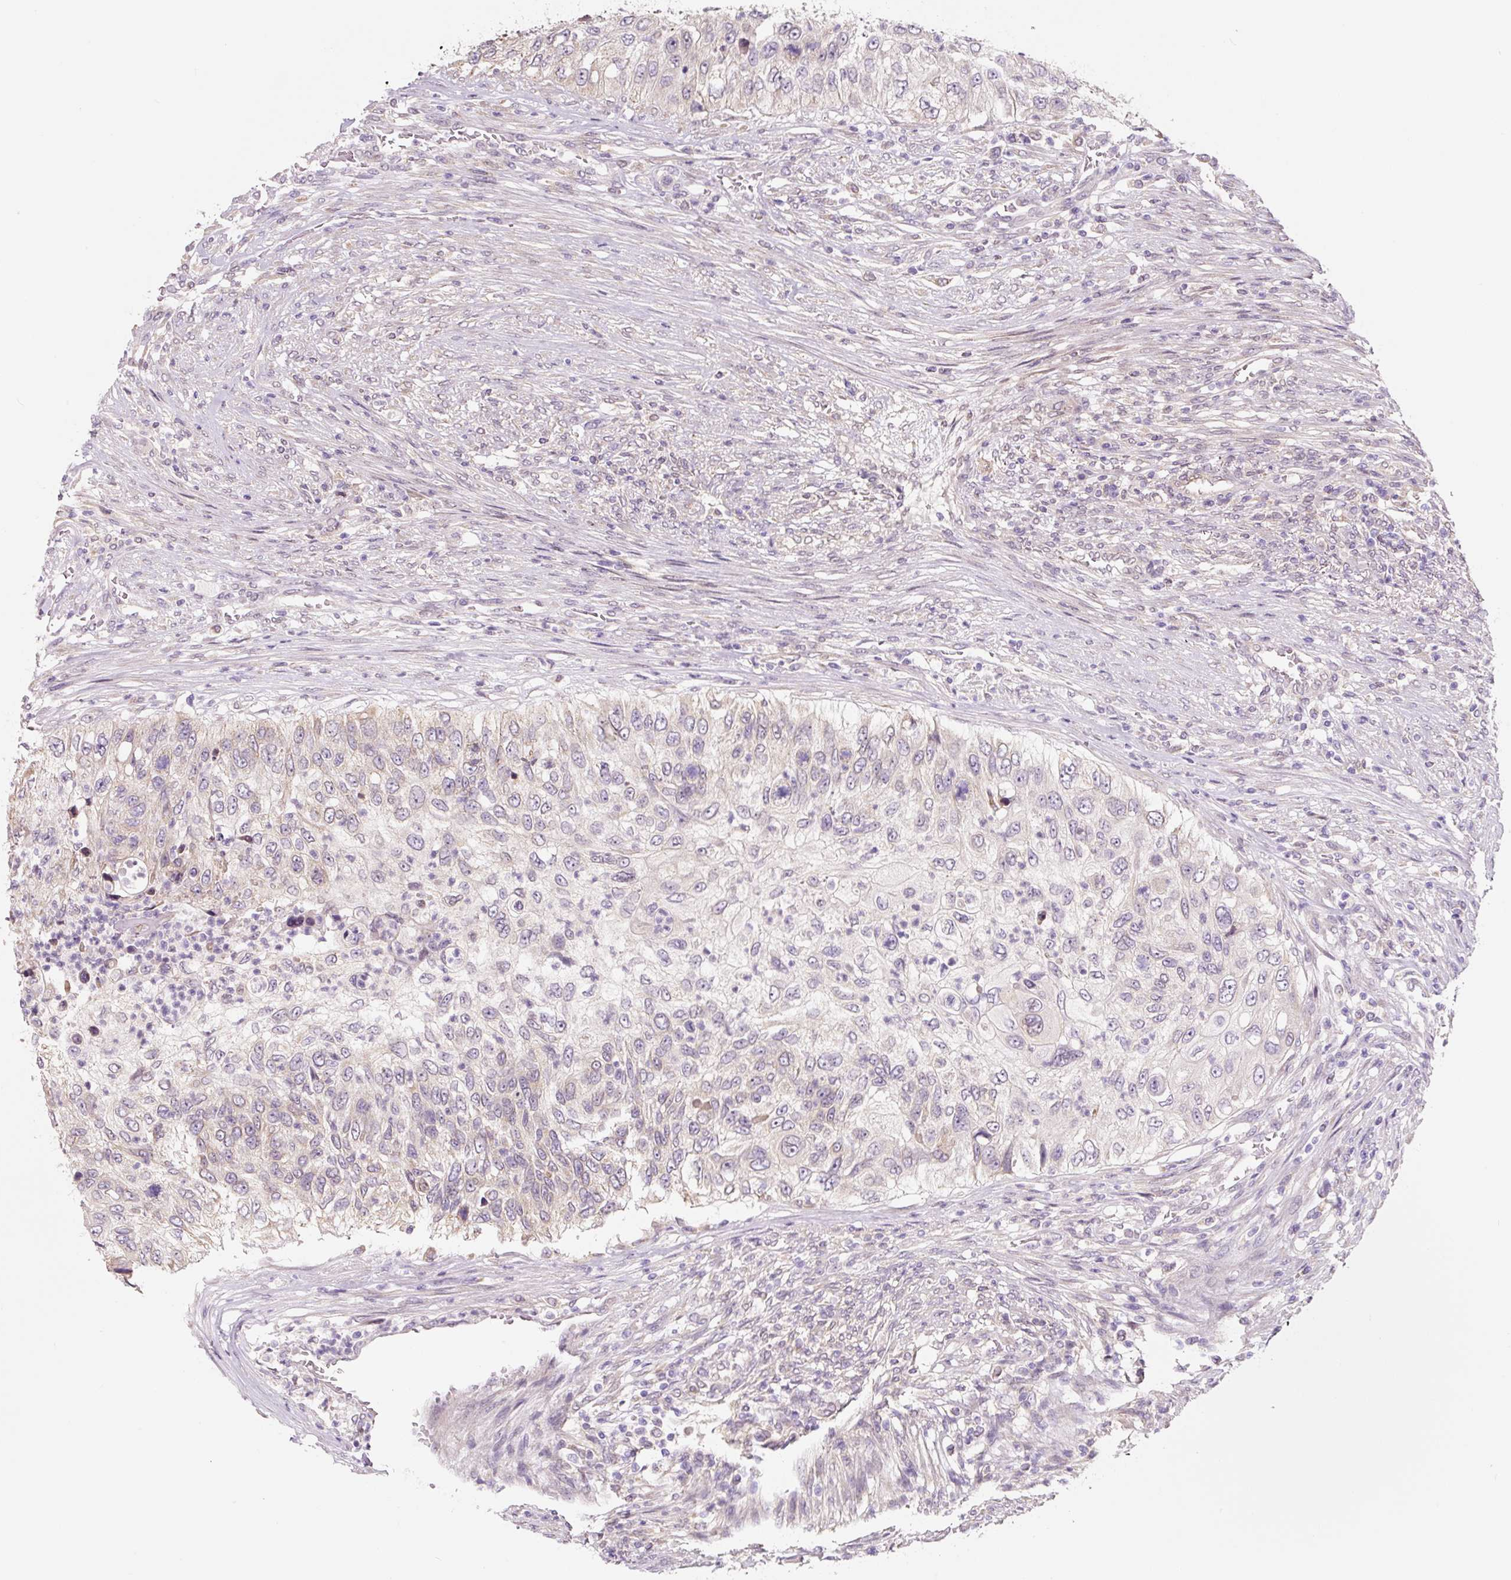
{"staining": {"intensity": "negative", "quantity": "none", "location": "none"}, "tissue": "urothelial cancer", "cell_type": "Tumor cells", "image_type": "cancer", "snomed": [{"axis": "morphology", "description": "Urothelial carcinoma, High grade"}, {"axis": "topography", "description": "Urinary bladder"}], "caption": "This is an immunohistochemistry (IHC) micrograph of urothelial cancer. There is no staining in tumor cells.", "gene": "ASRGL1", "patient": {"sex": "female", "age": 60}}